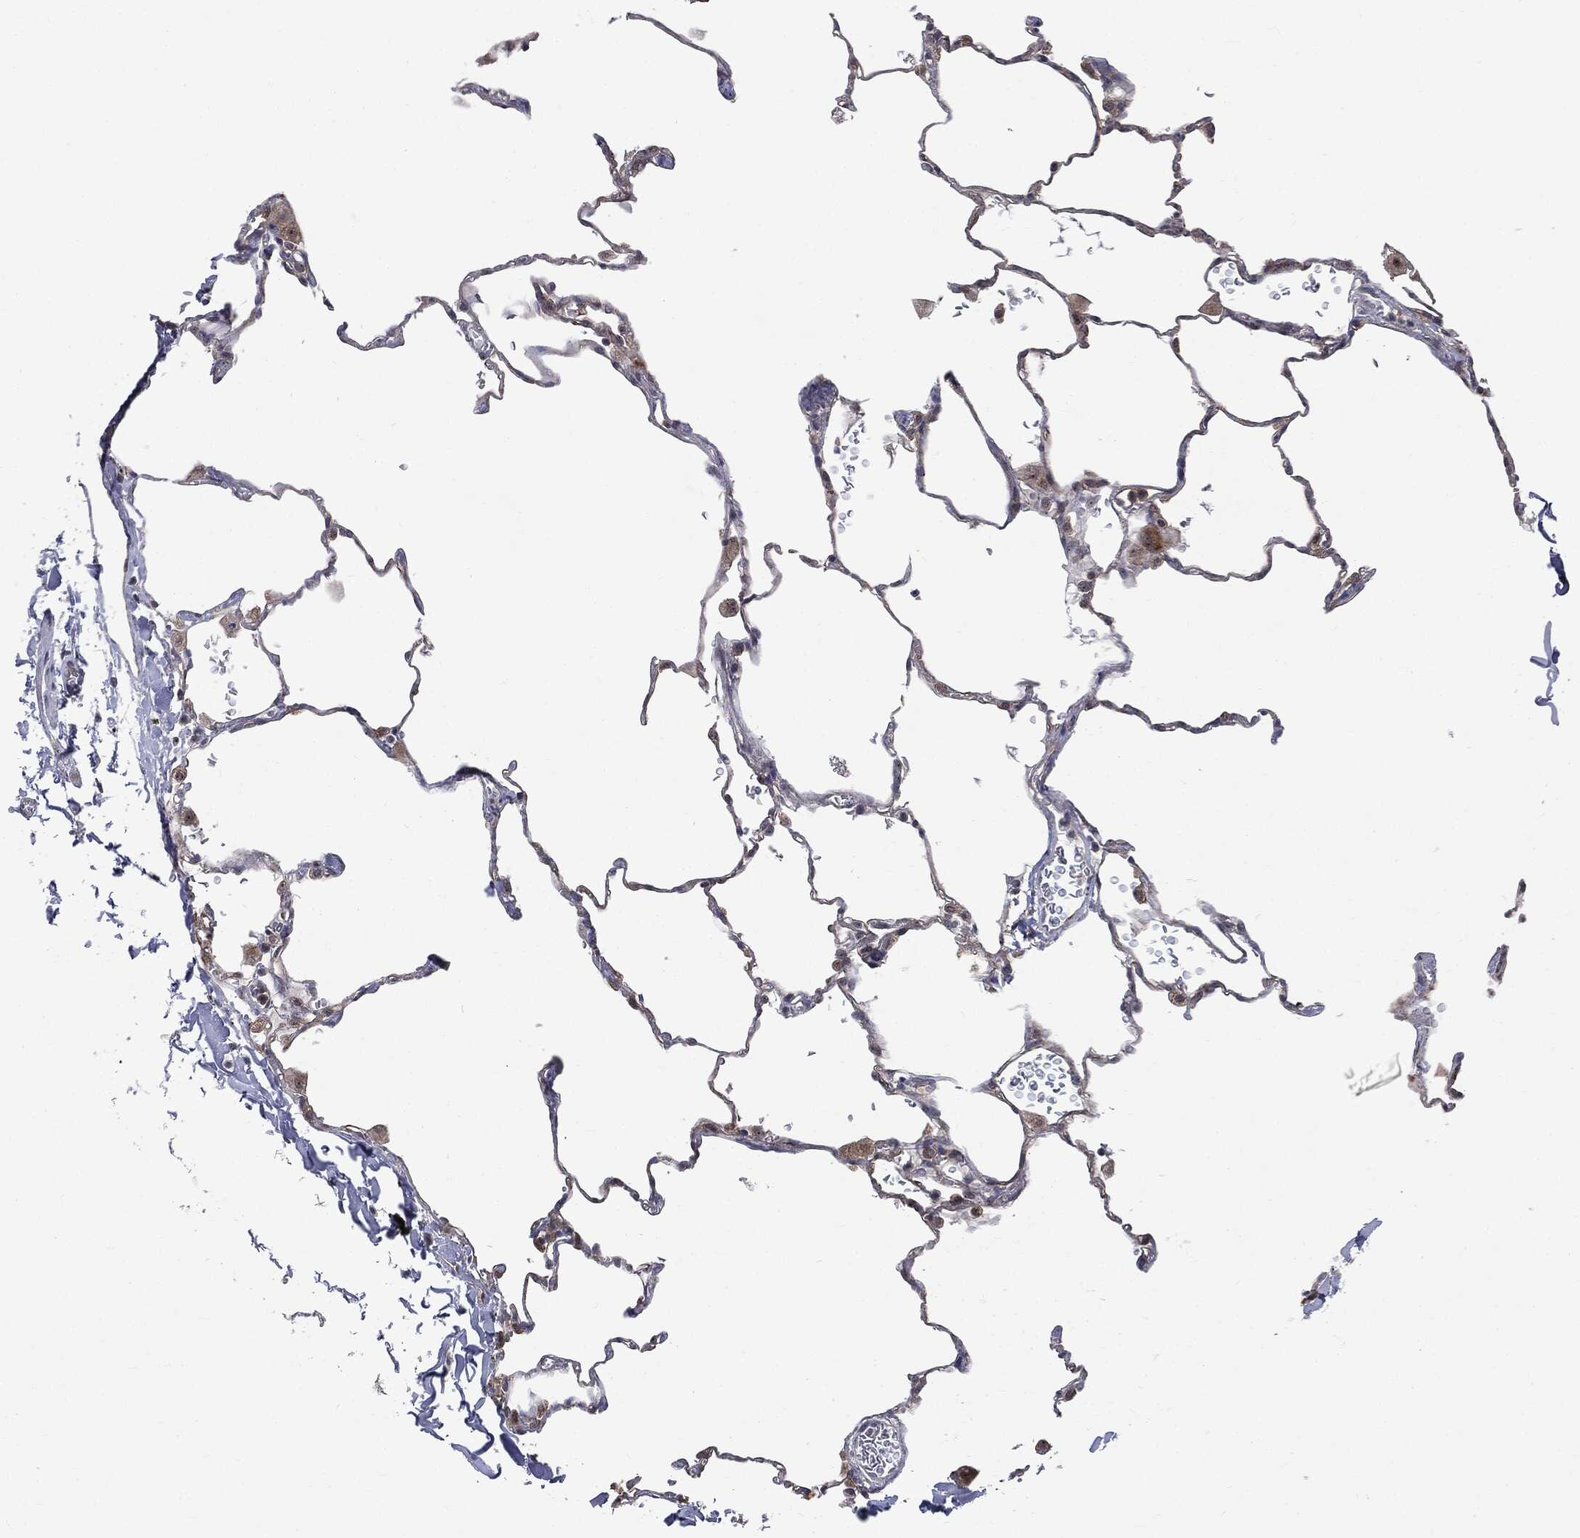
{"staining": {"intensity": "negative", "quantity": "none", "location": "none"}, "tissue": "lung", "cell_type": "Alveolar cells", "image_type": "normal", "snomed": [{"axis": "morphology", "description": "Normal tissue, NOS"}, {"axis": "morphology", "description": "Adenocarcinoma, metastatic, NOS"}, {"axis": "topography", "description": "Lung"}], "caption": "Alveolar cells show no significant expression in normal lung. The staining is performed using DAB brown chromogen with nuclei counter-stained in using hematoxylin.", "gene": "TRMT1L", "patient": {"sex": "male", "age": 45}}